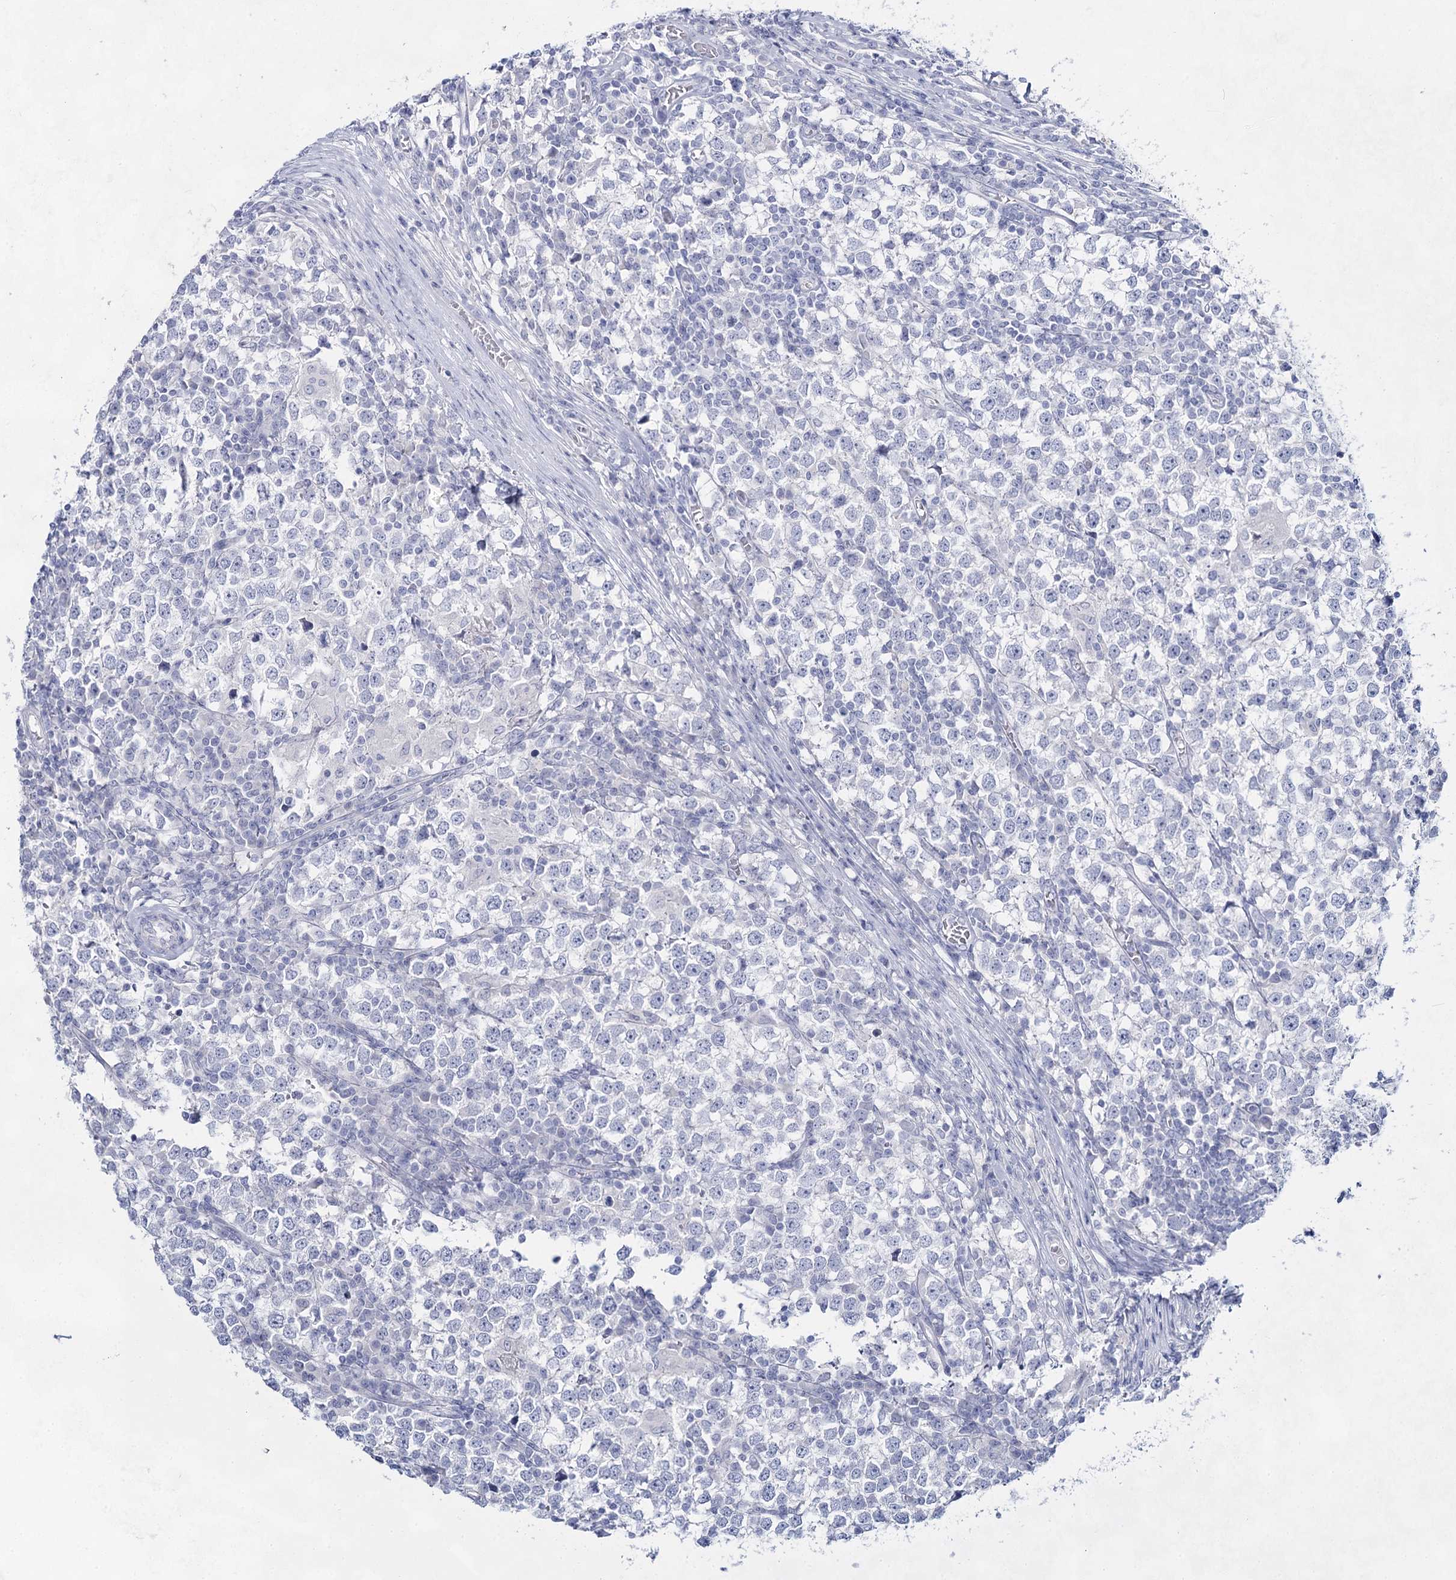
{"staining": {"intensity": "negative", "quantity": "none", "location": "none"}, "tissue": "testis cancer", "cell_type": "Tumor cells", "image_type": "cancer", "snomed": [{"axis": "morphology", "description": "Seminoma, NOS"}, {"axis": "topography", "description": "Testis"}], "caption": "IHC histopathology image of human testis seminoma stained for a protein (brown), which demonstrates no staining in tumor cells.", "gene": "SLC17A2", "patient": {"sex": "male", "age": 65}}